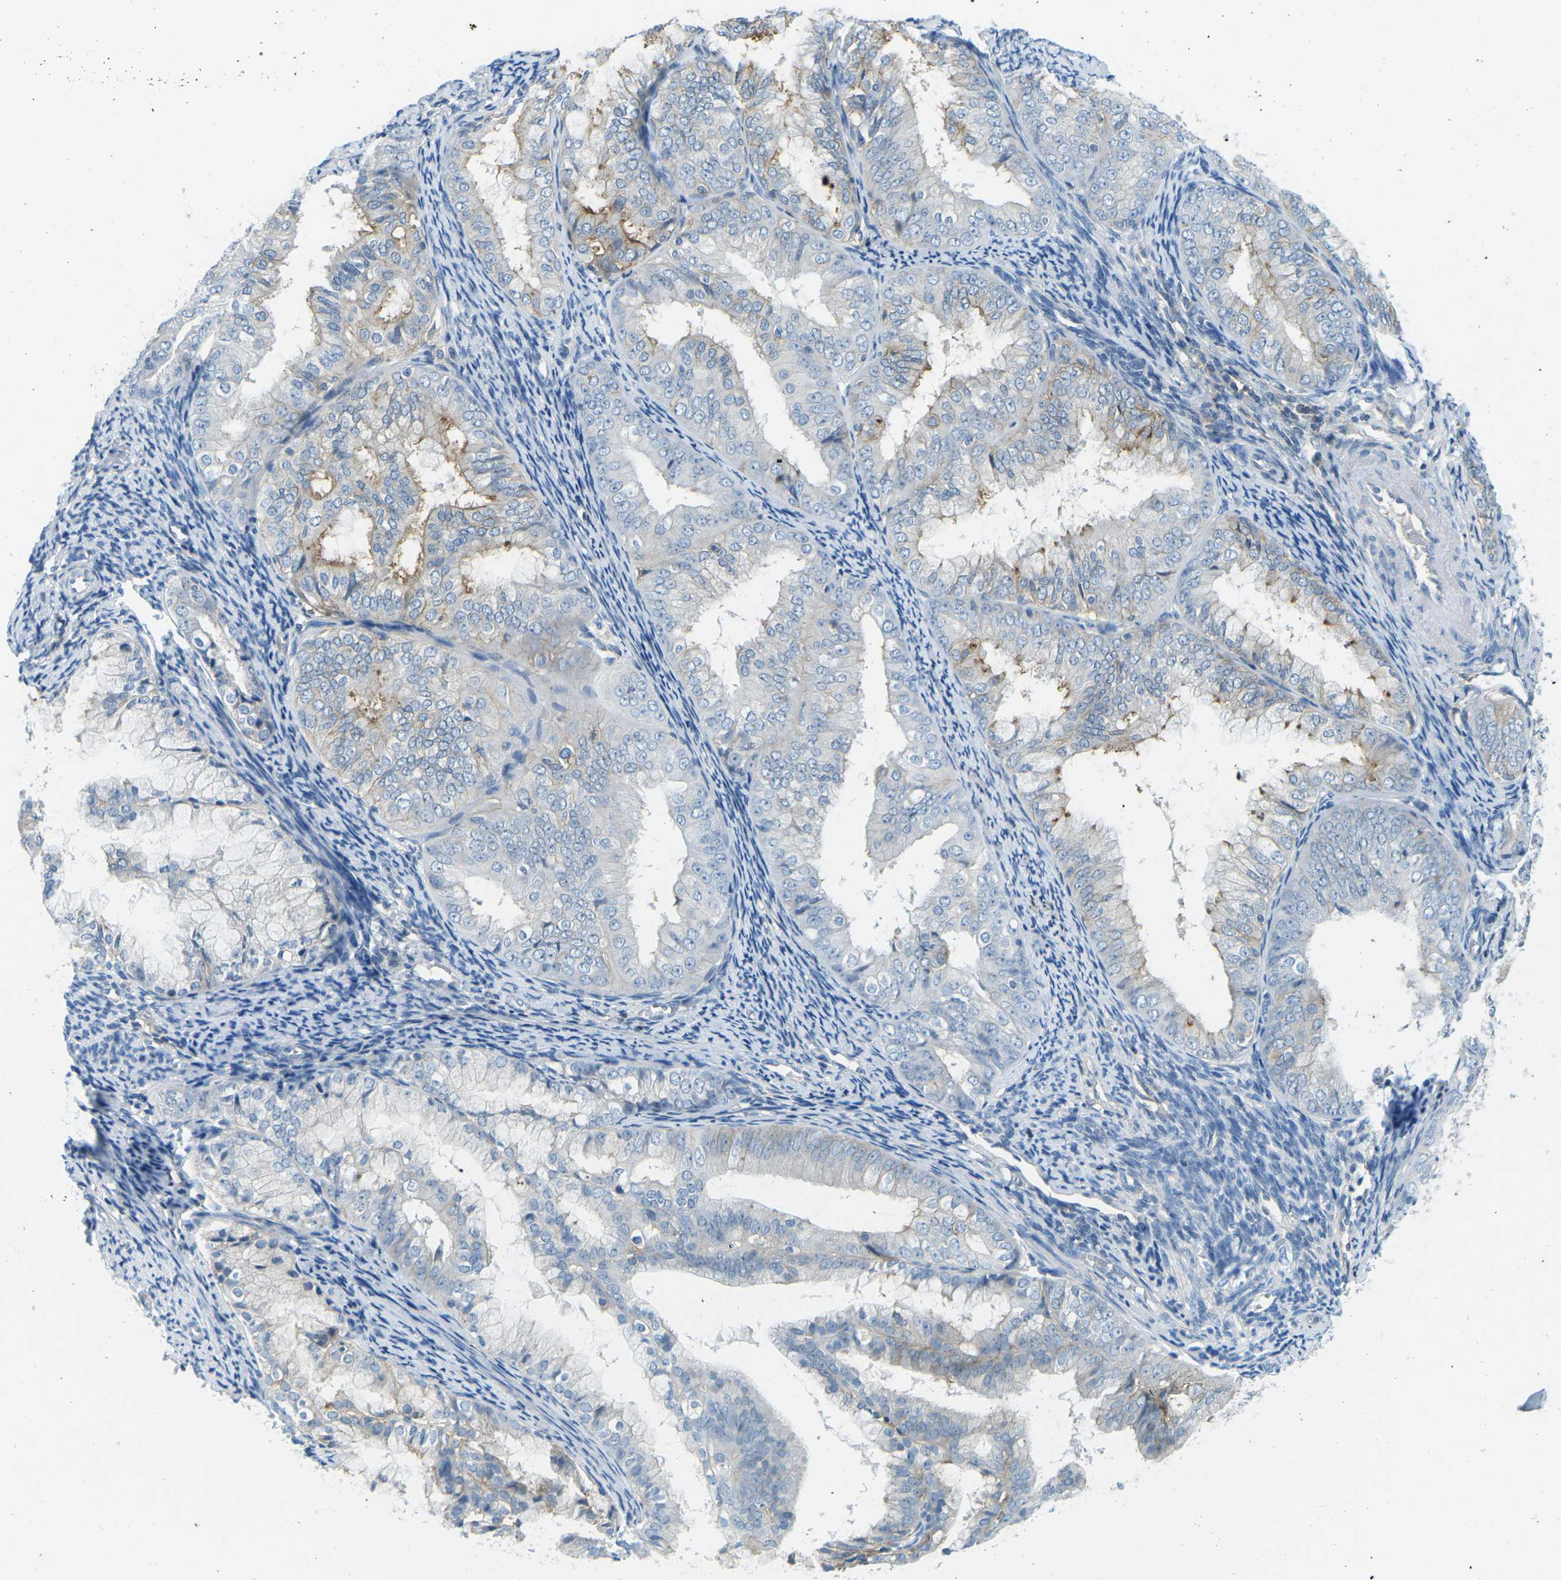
{"staining": {"intensity": "negative", "quantity": "none", "location": "none"}, "tissue": "endometrial cancer", "cell_type": "Tumor cells", "image_type": "cancer", "snomed": [{"axis": "morphology", "description": "Adenocarcinoma, NOS"}, {"axis": "topography", "description": "Endometrium"}], "caption": "Tumor cells are negative for protein expression in human adenocarcinoma (endometrial).", "gene": "CD47", "patient": {"sex": "female", "age": 63}}